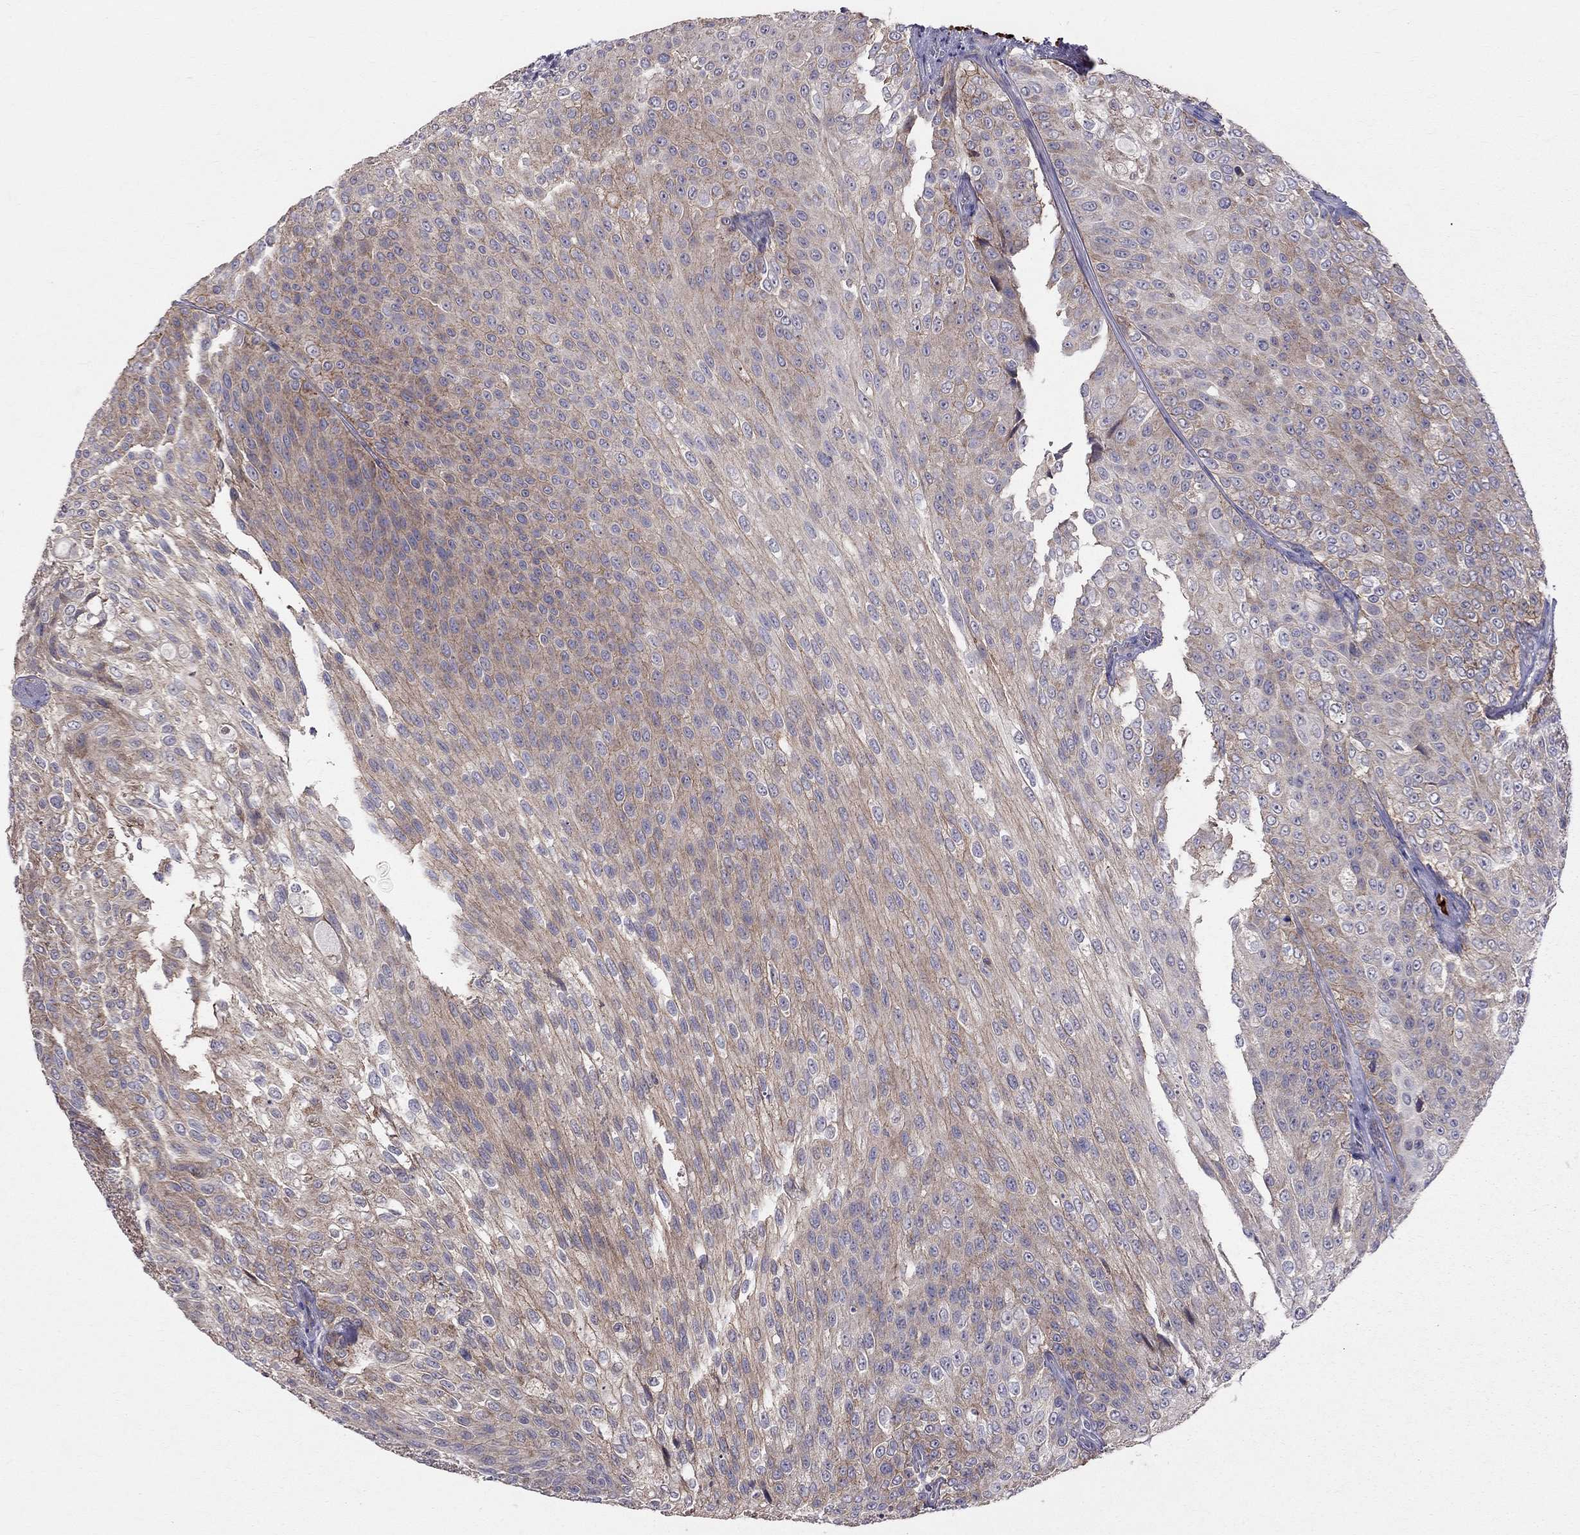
{"staining": {"intensity": "moderate", "quantity": "25%-75%", "location": "cytoplasmic/membranous"}, "tissue": "urothelial cancer", "cell_type": "Tumor cells", "image_type": "cancer", "snomed": [{"axis": "morphology", "description": "Urothelial carcinoma, Low grade"}, {"axis": "topography", "description": "Ureter, NOS"}, {"axis": "topography", "description": "Urinary bladder"}], "caption": "Immunohistochemical staining of human low-grade urothelial carcinoma shows medium levels of moderate cytoplasmic/membranous protein expression in about 25%-75% of tumor cells. (IHC, brightfield microscopy, high magnification).", "gene": "PIK3CG", "patient": {"sex": "male", "age": 78}}